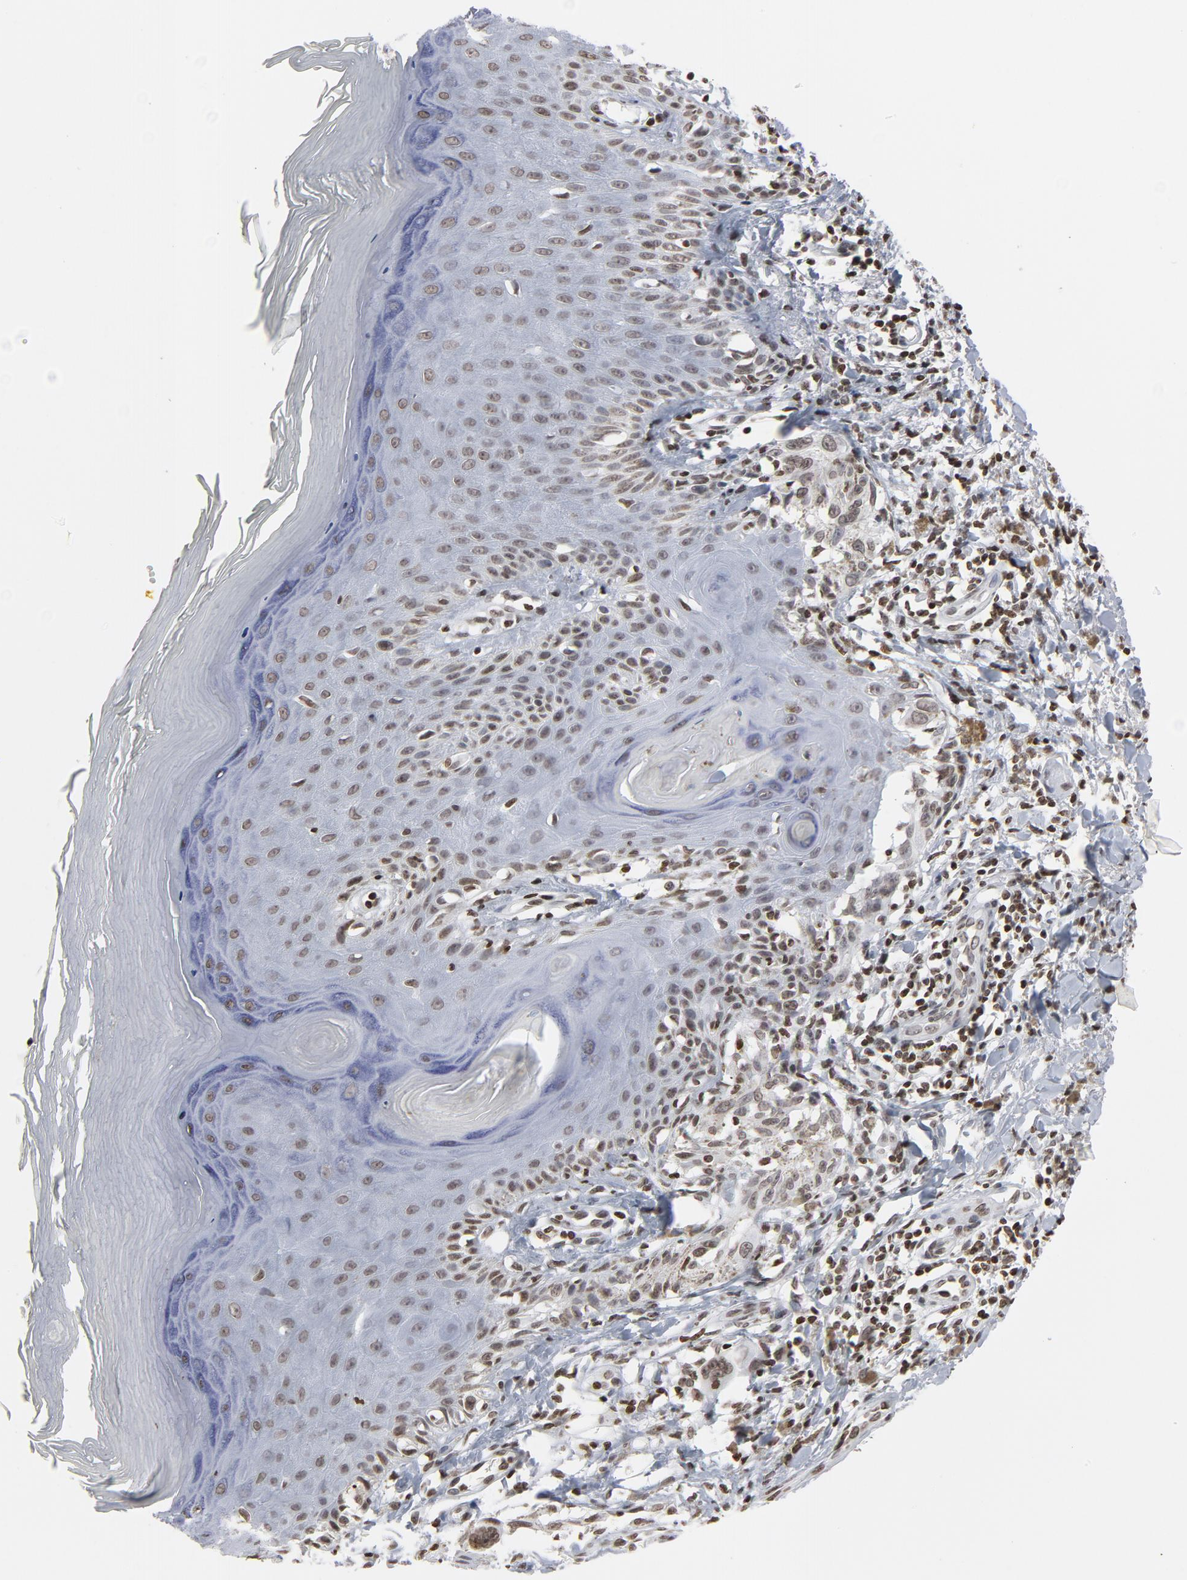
{"staining": {"intensity": "weak", "quantity": ">75%", "location": "nuclear"}, "tissue": "melanoma", "cell_type": "Tumor cells", "image_type": "cancer", "snomed": [{"axis": "morphology", "description": "Malignant melanoma, NOS"}, {"axis": "topography", "description": "Skin"}], "caption": "Human malignant melanoma stained for a protein (brown) displays weak nuclear positive staining in approximately >75% of tumor cells.", "gene": "H2AC12", "patient": {"sex": "female", "age": 77}}